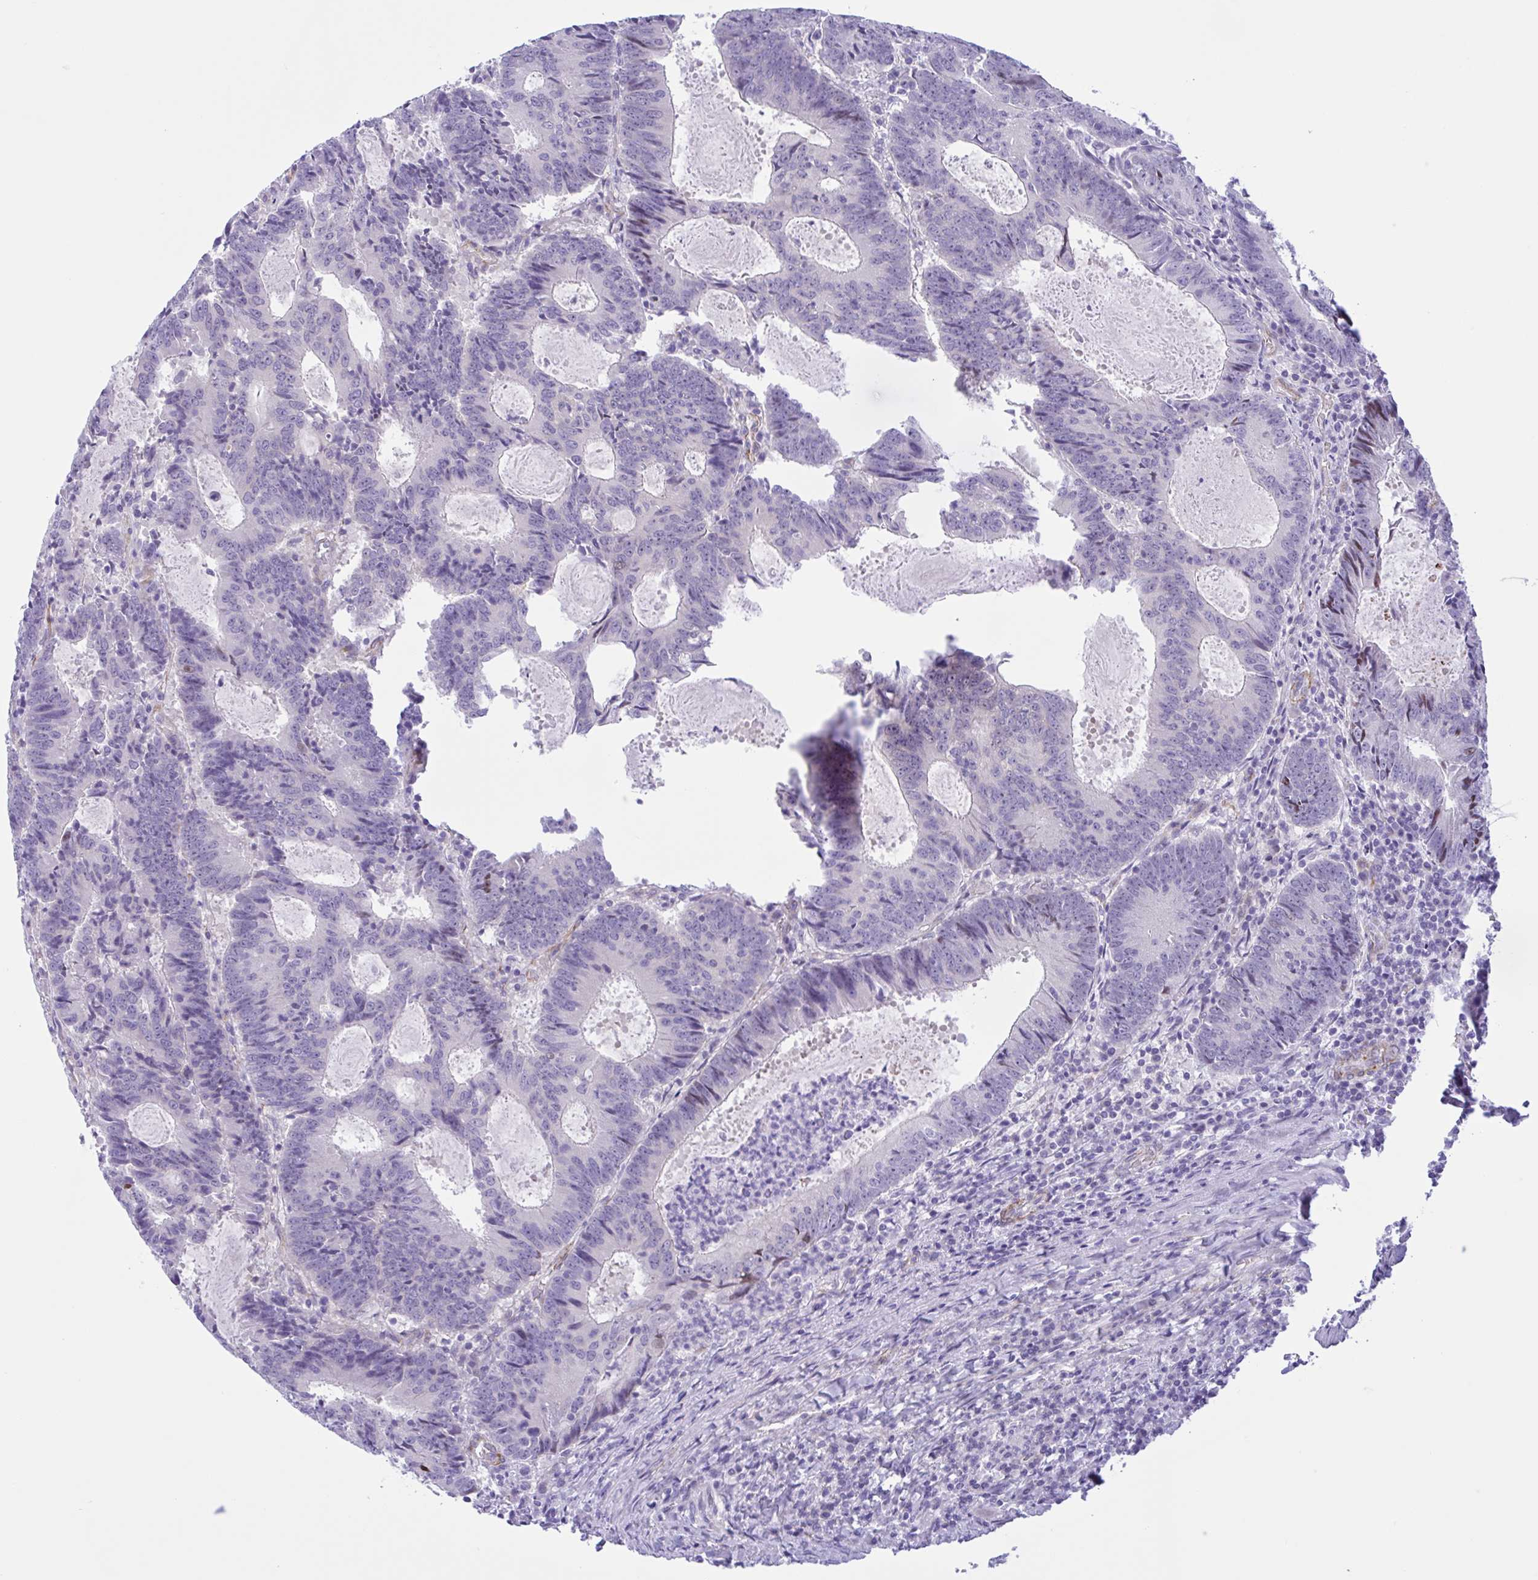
{"staining": {"intensity": "negative", "quantity": "none", "location": "none"}, "tissue": "colorectal cancer", "cell_type": "Tumor cells", "image_type": "cancer", "snomed": [{"axis": "morphology", "description": "Adenocarcinoma, NOS"}, {"axis": "topography", "description": "Colon"}], "caption": "Adenocarcinoma (colorectal) stained for a protein using IHC displays no expression tumor cells.", "gene": "AHCYL2", "patient": {"sex": "male", "age": 67}}